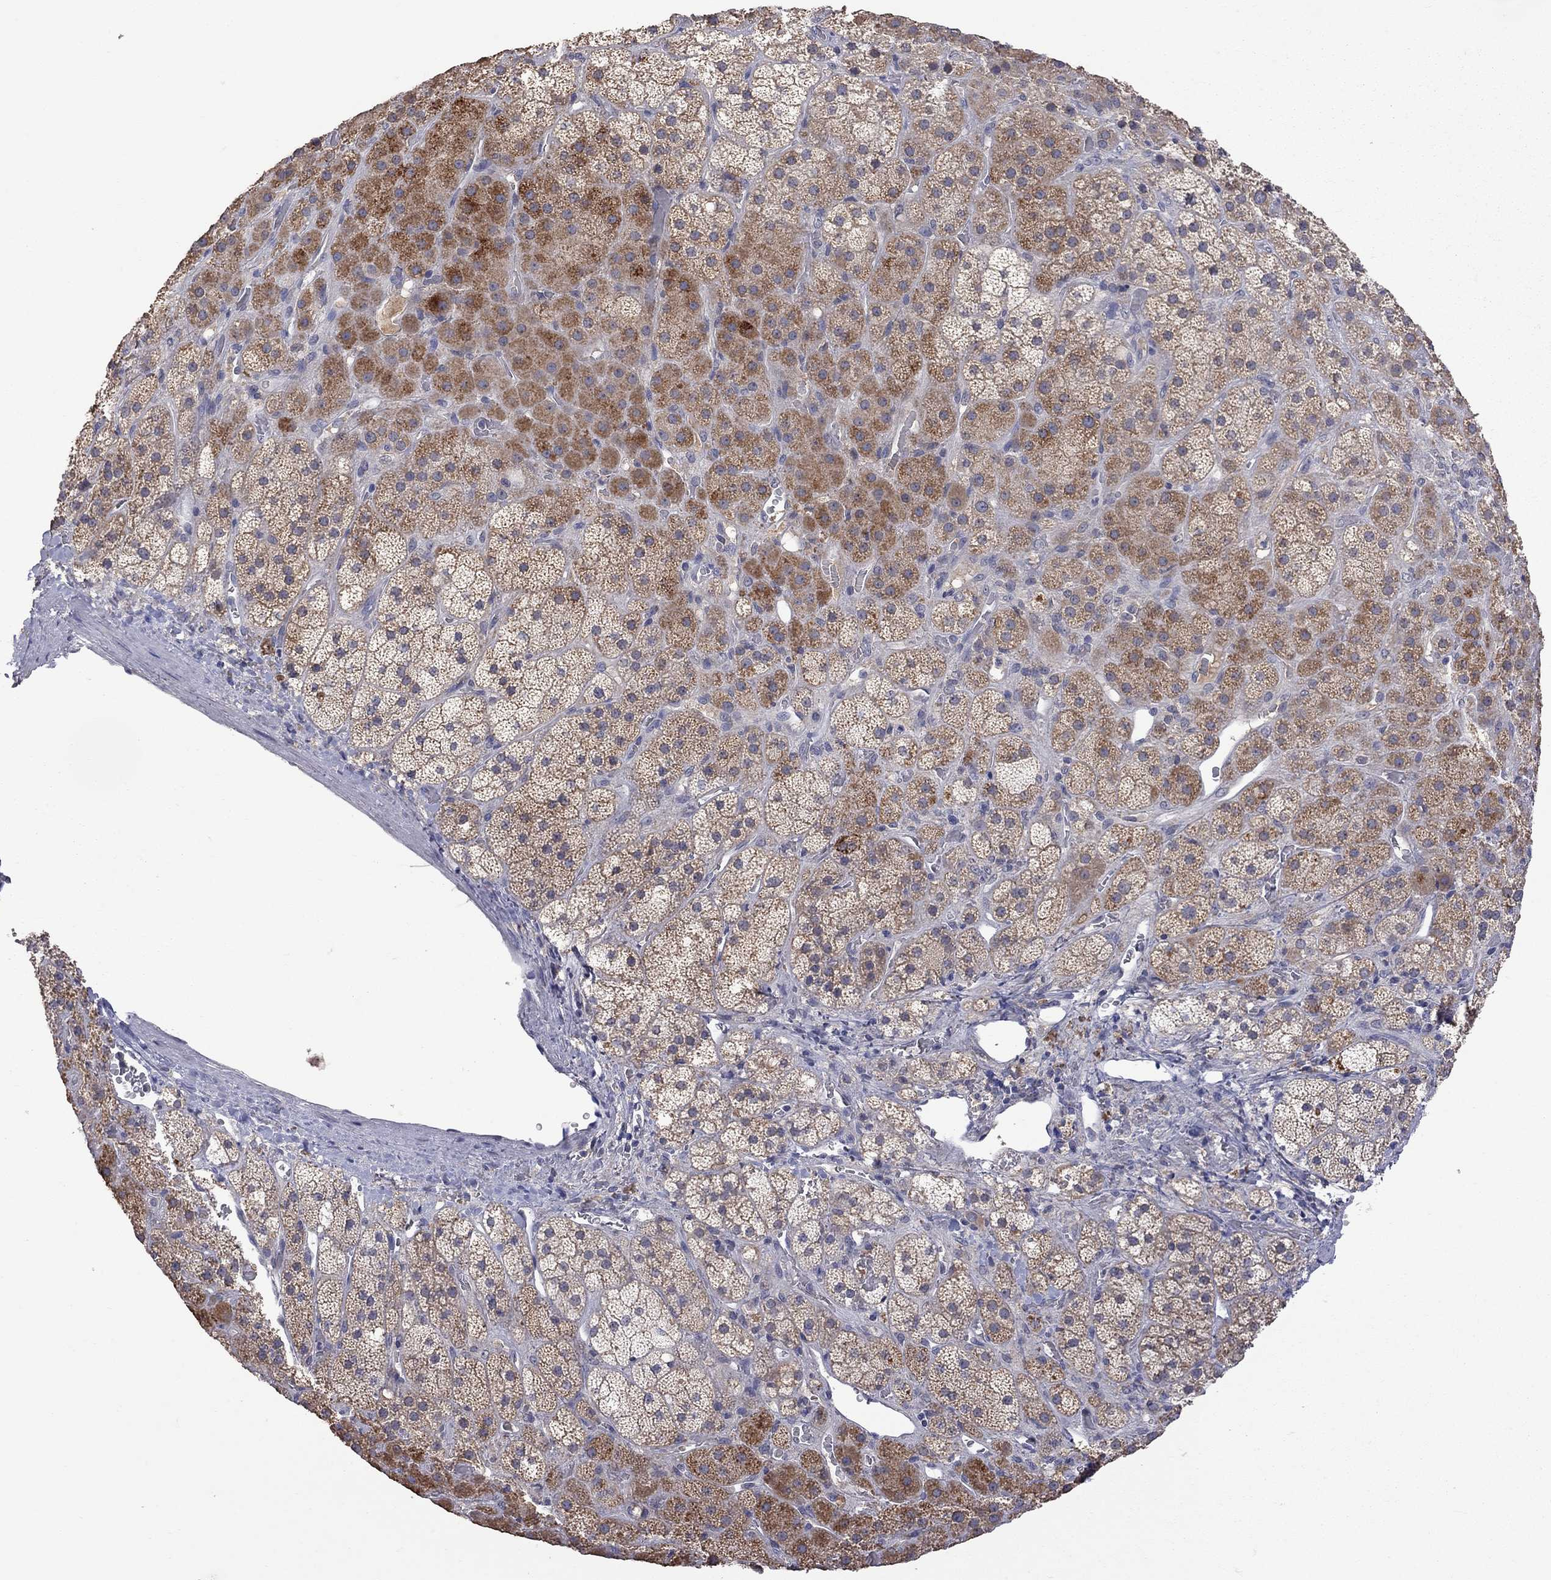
{"staining": {"intensity": "moderate", "quantity": "25%-75%", "location": "cytoplasmic/membranous"}, "tissue": "adrenal gland", "cell_type": "Glandular cells", "image_type": "normal", "snomed": [{"axis": "morphology", "description": "Normal tissue, NOS"}, {"axis": "topography", "description": "Adrenal gland"}], "caption": "The photomicrograph exhibits staining of unremarkable adrenal gland, revealing moderate cytoplasmic/membranous protein staining (brown color) within glandular cells.", "gene": "HTR6", "patient": {"sex": "male", "age": 57}}